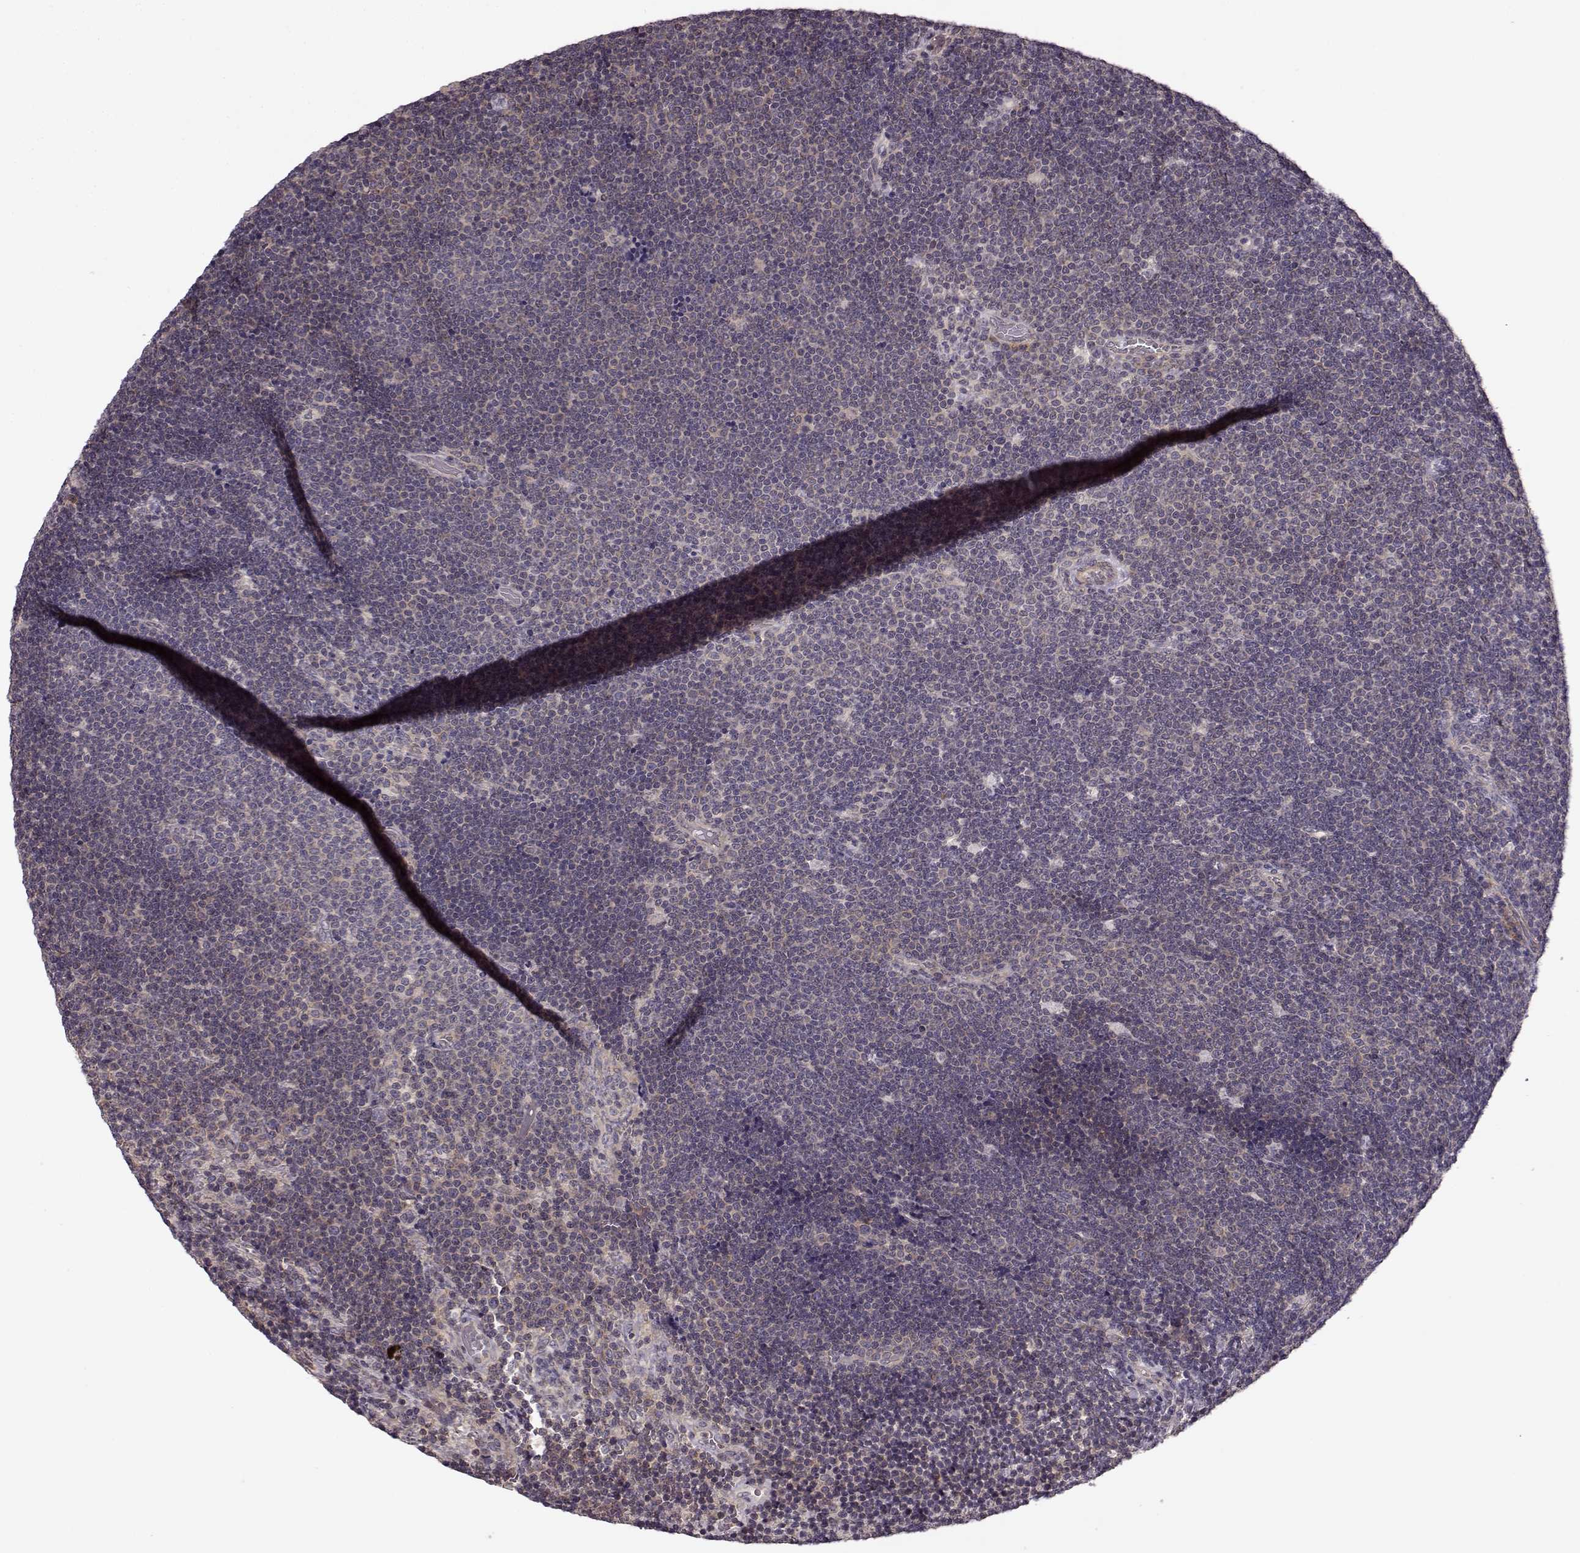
{"staining": {"intensity": "negative", "quantity": "none", "location": "none"}, "tissue": "lymphoma", "cell_type": "Tumor cells", "image_type": "cancer", "snomed": [{"axis": "morphology", "description": "Malignant lymphoma, non-Hodgkin's type, Low grade"}, {"axis": "topography", "description": "Brain"}], "caption": "DAB (3,3'-diaminobenzidine) immunohistochemical staining of lymphoma reveals no significant positivity in tumor cells.", "gene": "SLAIN2", "patient": {"sex": "female", "age": 66}}